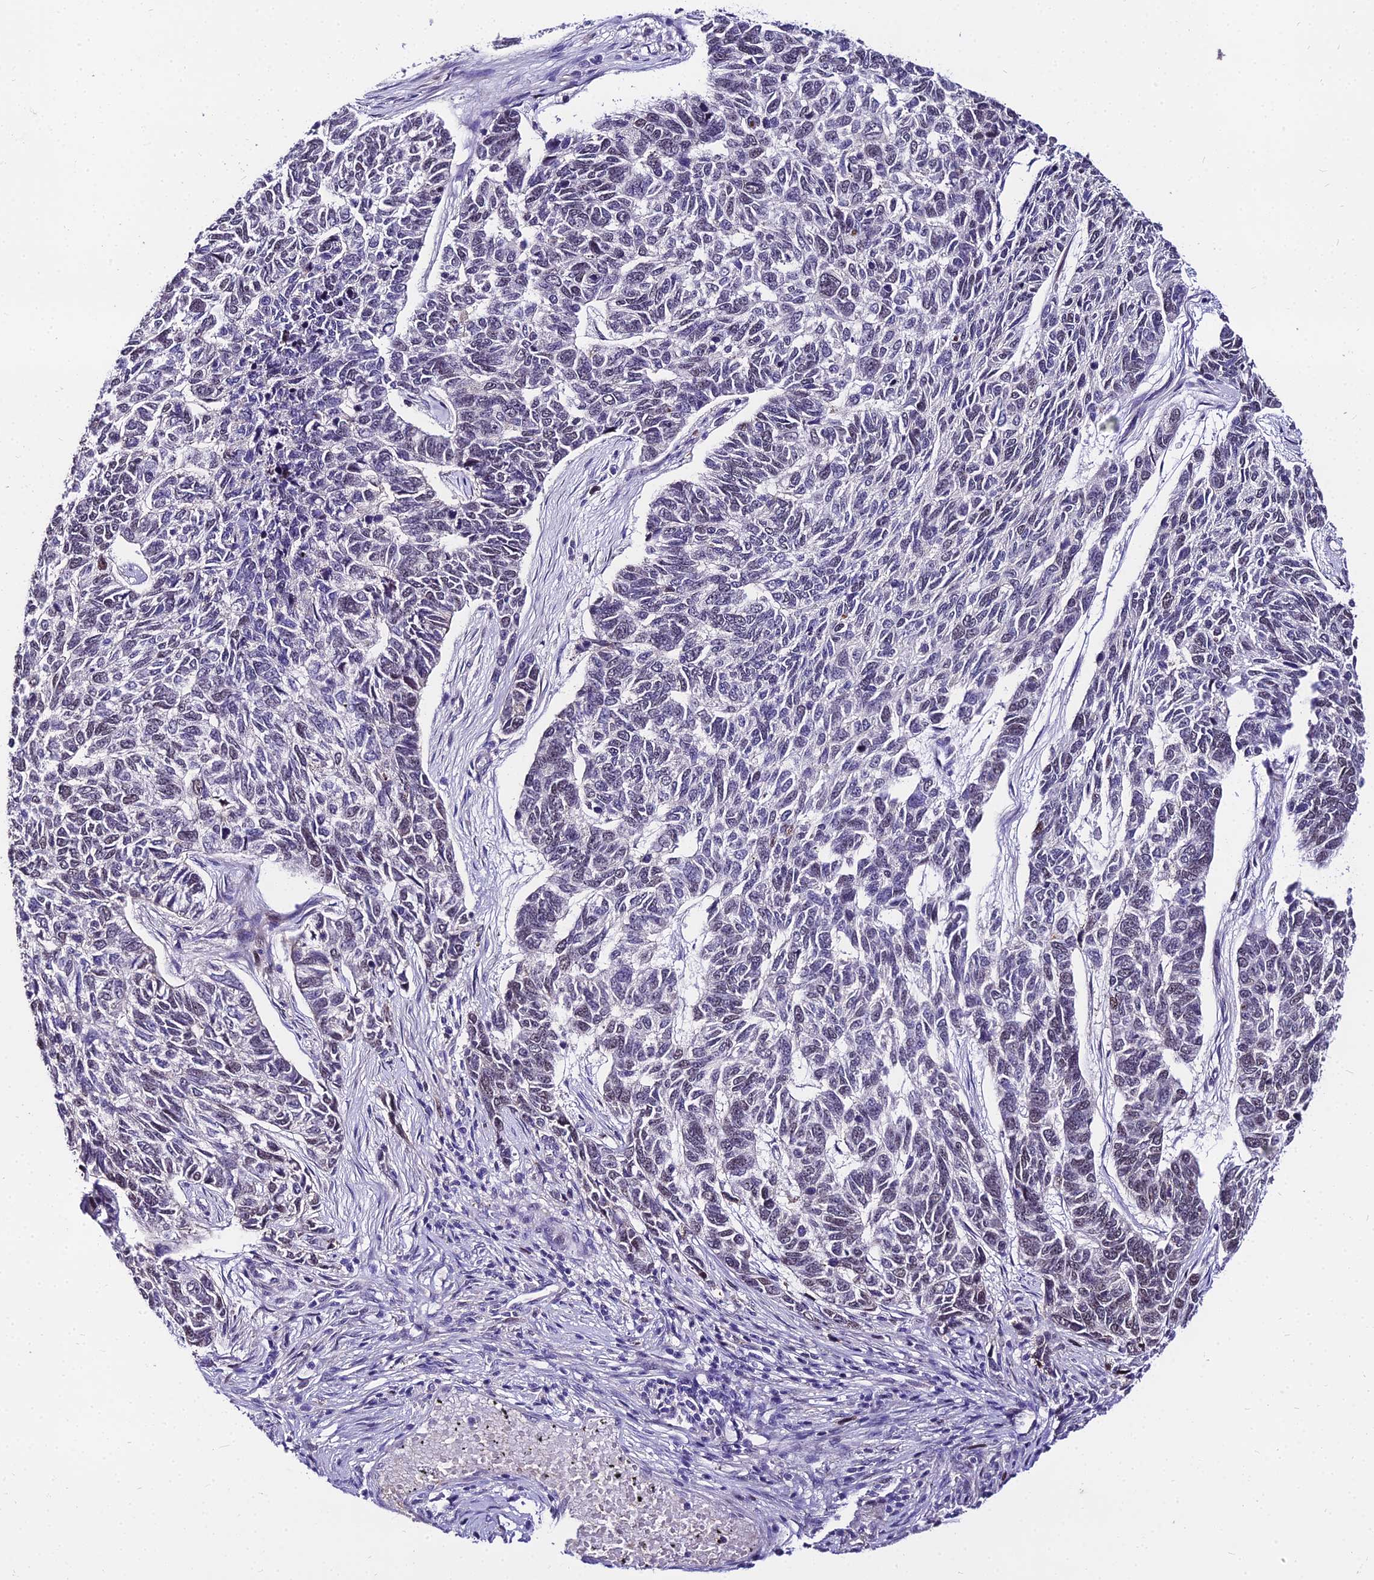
{"staining": {"intensity": "weak", "quantity": "<25%", "location": "nuclear"}, "tissue": "skin cancer", "cell_type": "Tumor cells", "image_type": "cancer", "snomed": [{"axis": "morphology", "description": "Basal cell carcinoma"}, {"axis": "topography", "description": "Skin"}], "caption": "Histopathology image shows no protein staining in tumor cells of skin cancer tissue.", "gene": "TRIML2", "patient": {"sex": "female", "age": 65}}